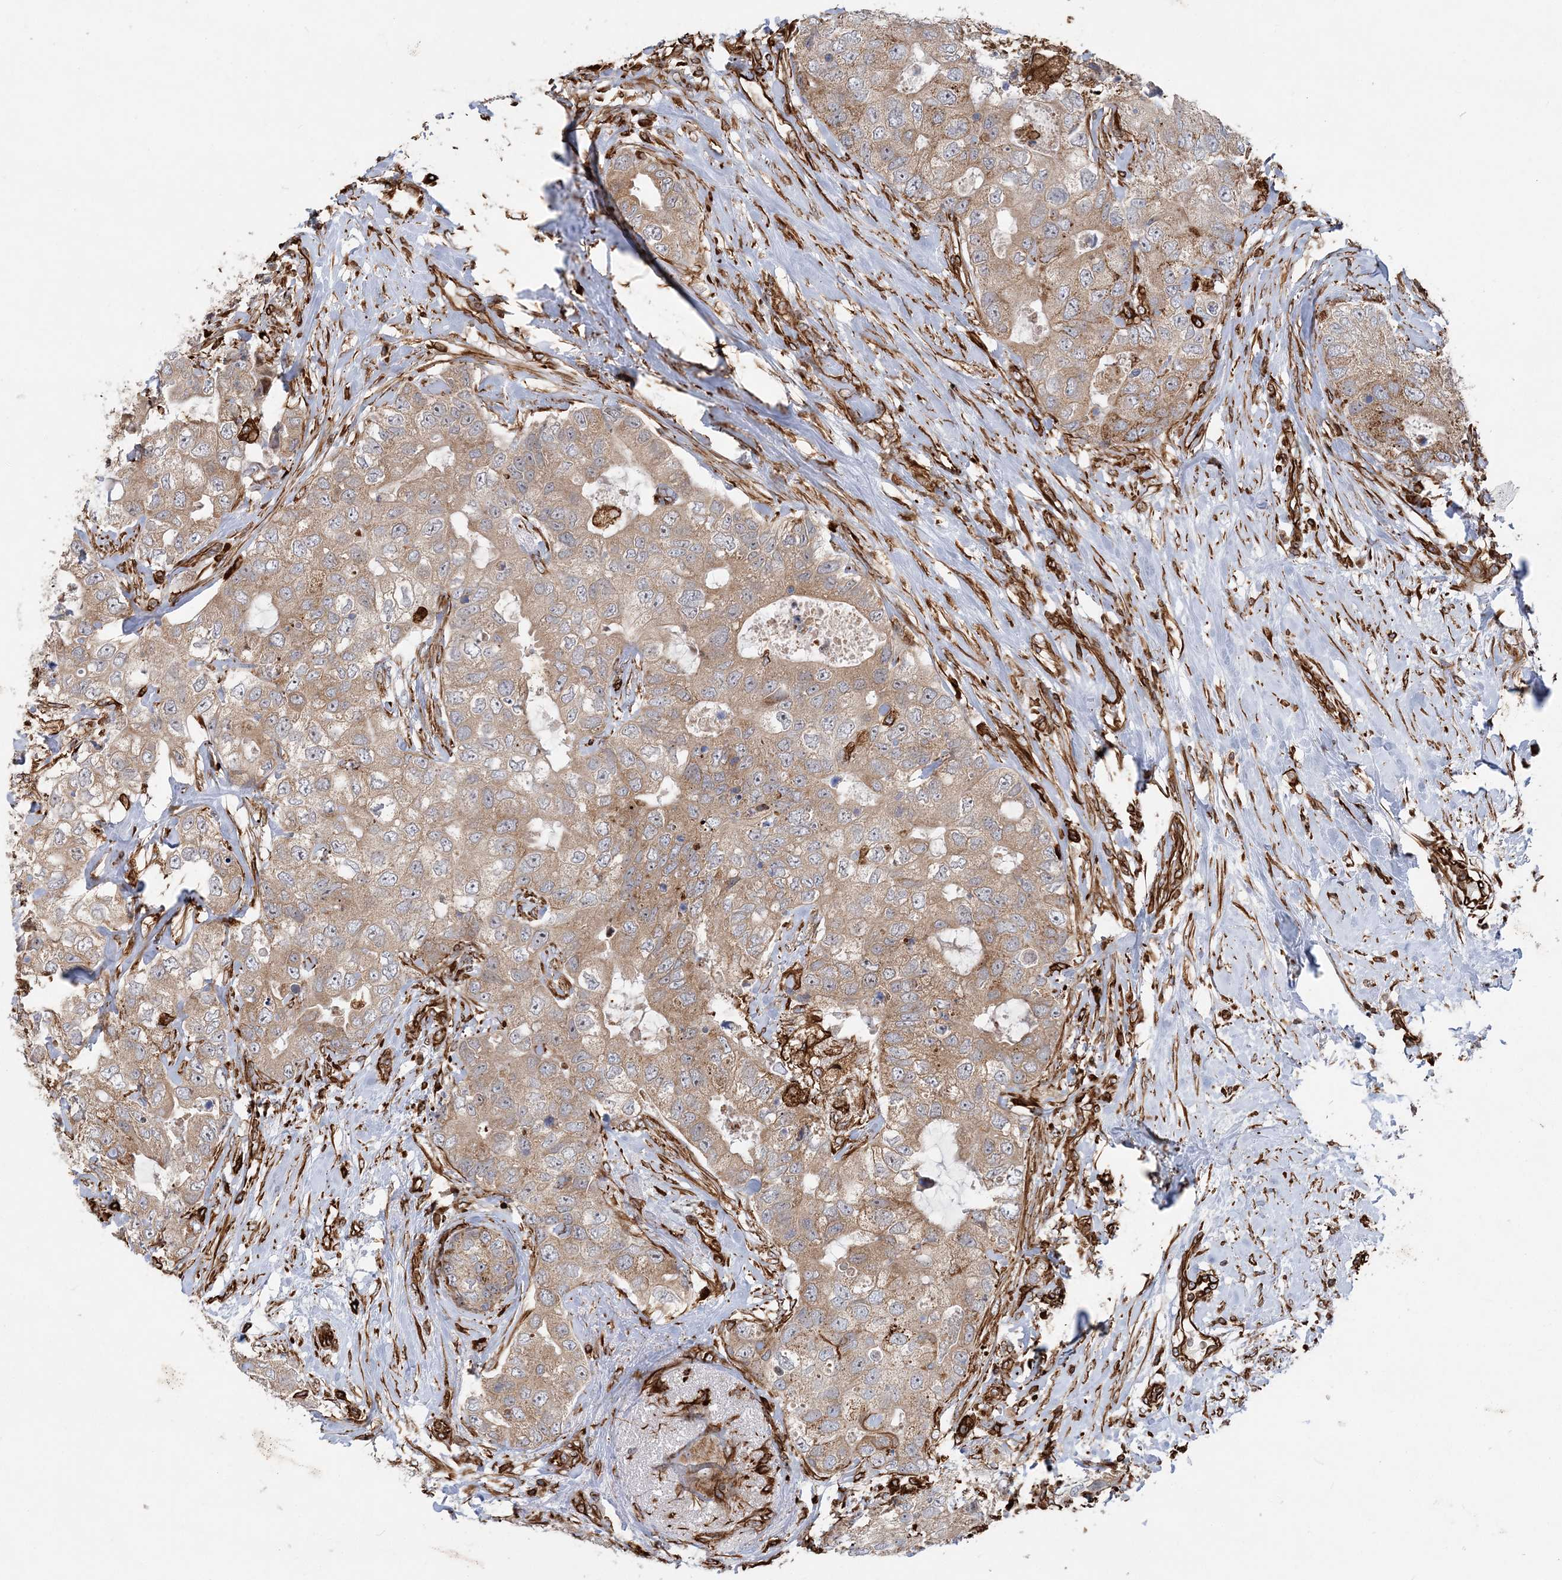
{"staining": {"intensity": "moderate", "quantity": ">75%", "location": "cytoplasmic/membranous"}, "tissue": "breast cancer", "cell_type": "Tumor cells", "image_type": "cancer", "snomed": [{"axis": "morphology", "description": "Duct carcinoma"}, {"axis": "topography", "description": "Breast"}], "caption": "A medium amount of moderate cytoplasmic/membranous expression is appreciated in about >75% of tumor cells in breast infiltrating ductal carcinoma tissue.", "gene": "FAM114A2", "patient": {"sex": "female", "age": 62}}